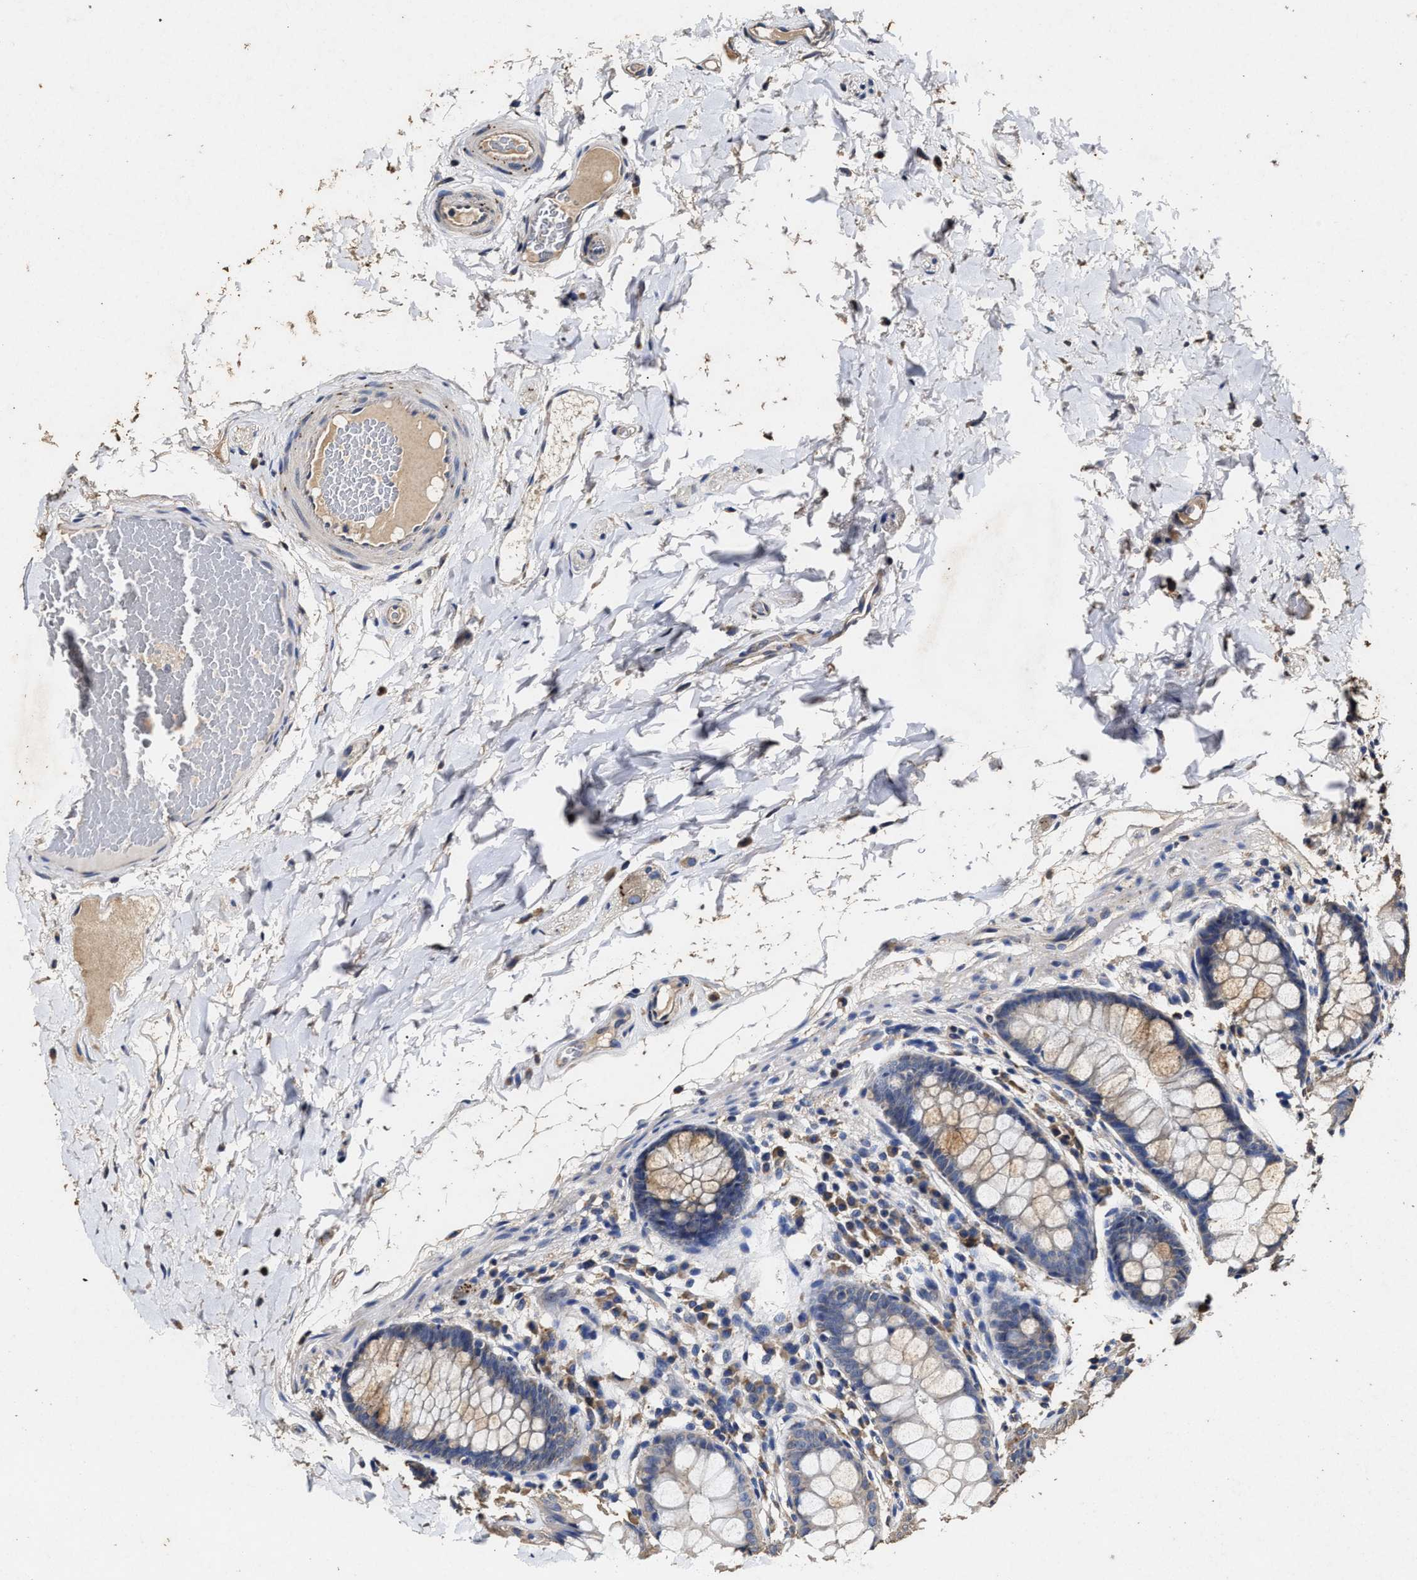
{"staining": {"intensity": "weak", "quantity": ">75%", "location": "cytoplasmic/membranous"}, "tissue": "colon", "cell_type": "Endothelial cells", "image_type": "normal", "snomed": [{"axis": "morphology", "description": "Normal tissue, NOS"}, {"axis": "topography", "description": "Colon"}], "caption": "Immunohistochemistry (IHC) photomicrograph of unremarkable colon: colon stained using immunohistochemistry (IHC) shows low levels of weak protein expression localized specifically in the cytoplasmic/membranous of endothelial cells, appearing as a cytoplasmic/membranous brown color.", "gene": "PPM1K", "patient": {"sex": "female", "age": 56}}